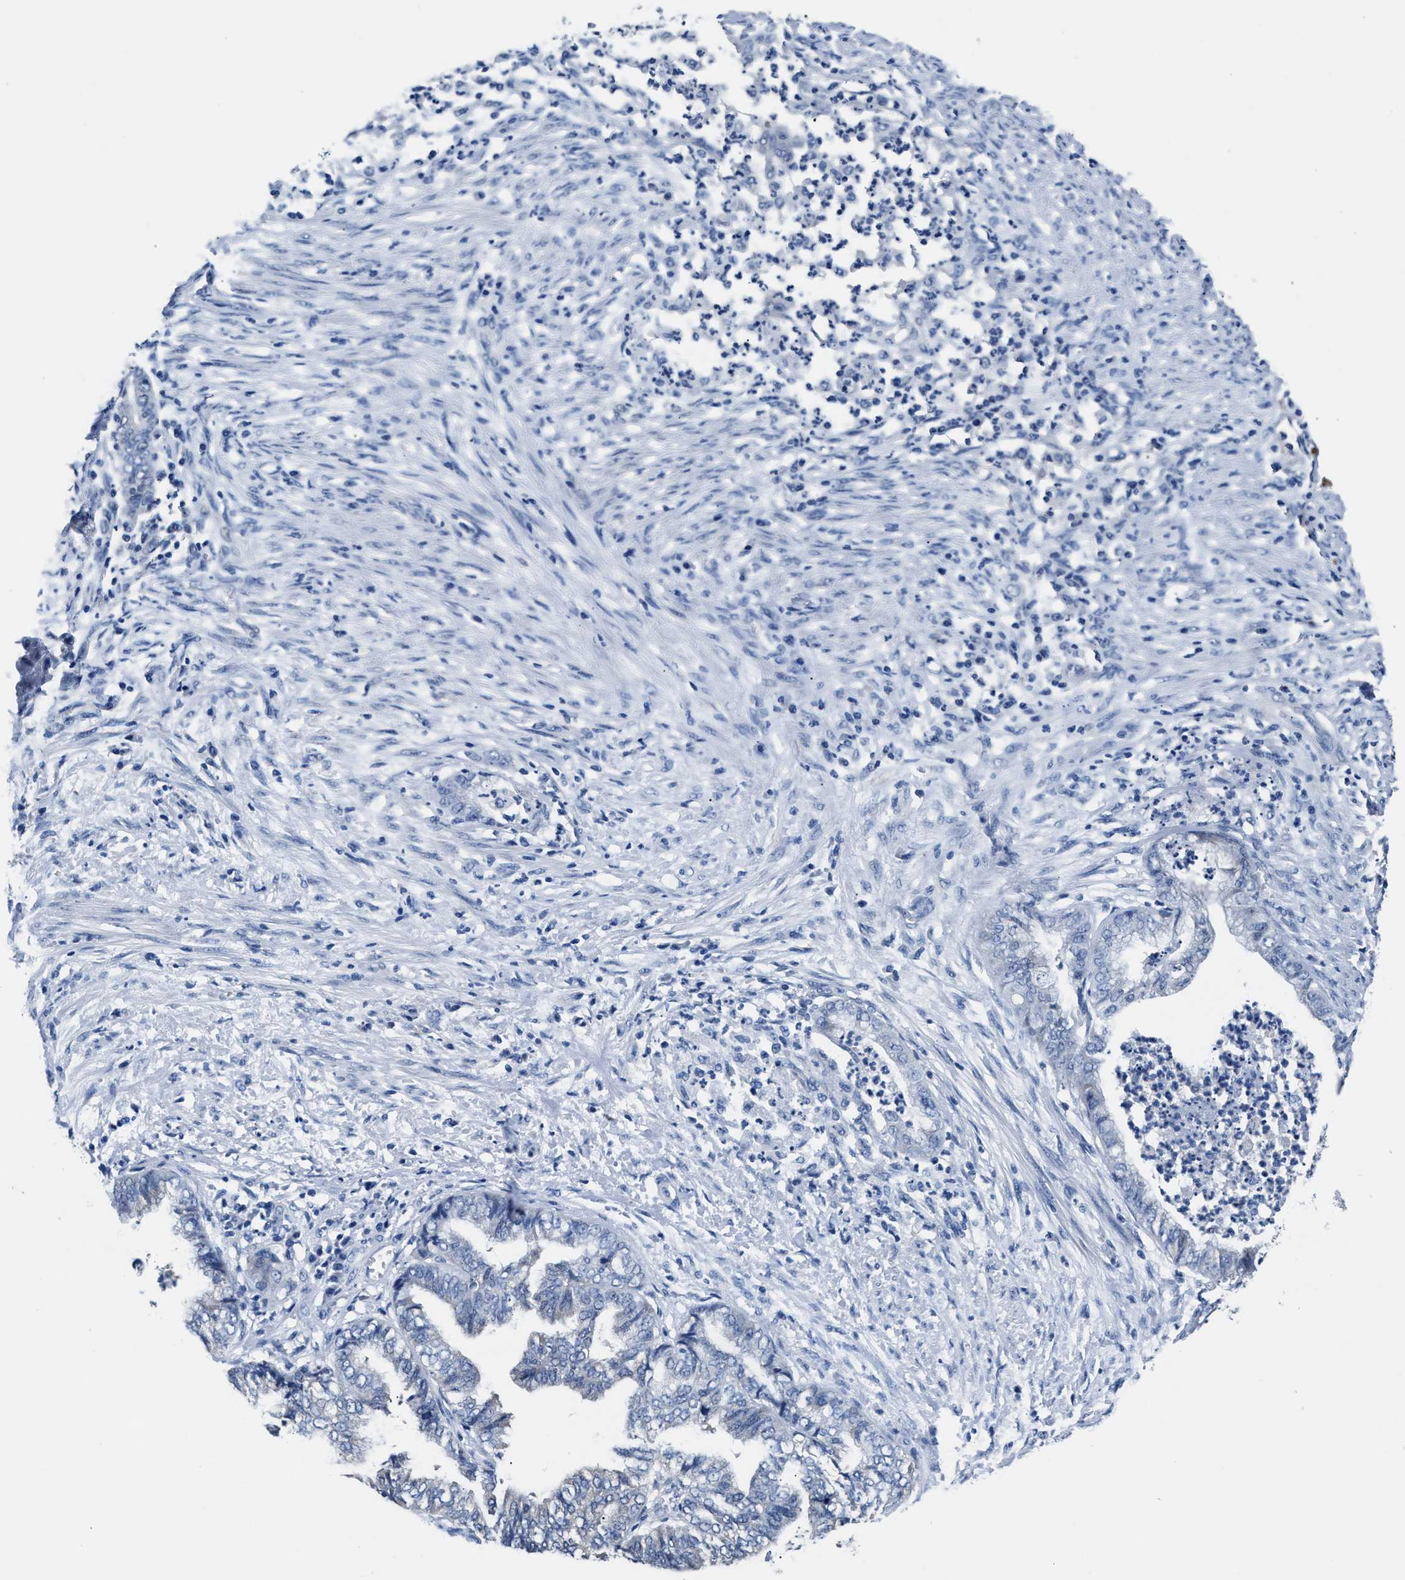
{"staining": {"intensity": "negative", "quantity": "none", "location": "none"}, "tissue": "endometrial cancer", "cell_type": "Tumor cells", "image_type": "cancer", "snomed": [{"axis": "morphology", "description": "Necrosis, NOS"}, {"axis": "morphology", "description": "Adenocarcinoma, NOS"}, {"axis": "topography", "description": "Endometrium"}], "caption": "An immunohistochemistry image of adenocarcinoma (endometrial) is shown. There is no staining in tumor cells of adenocarcinoma (endometrial).", "gene": "GSTM1", "patient": {"sex": "female", "age": 79}}